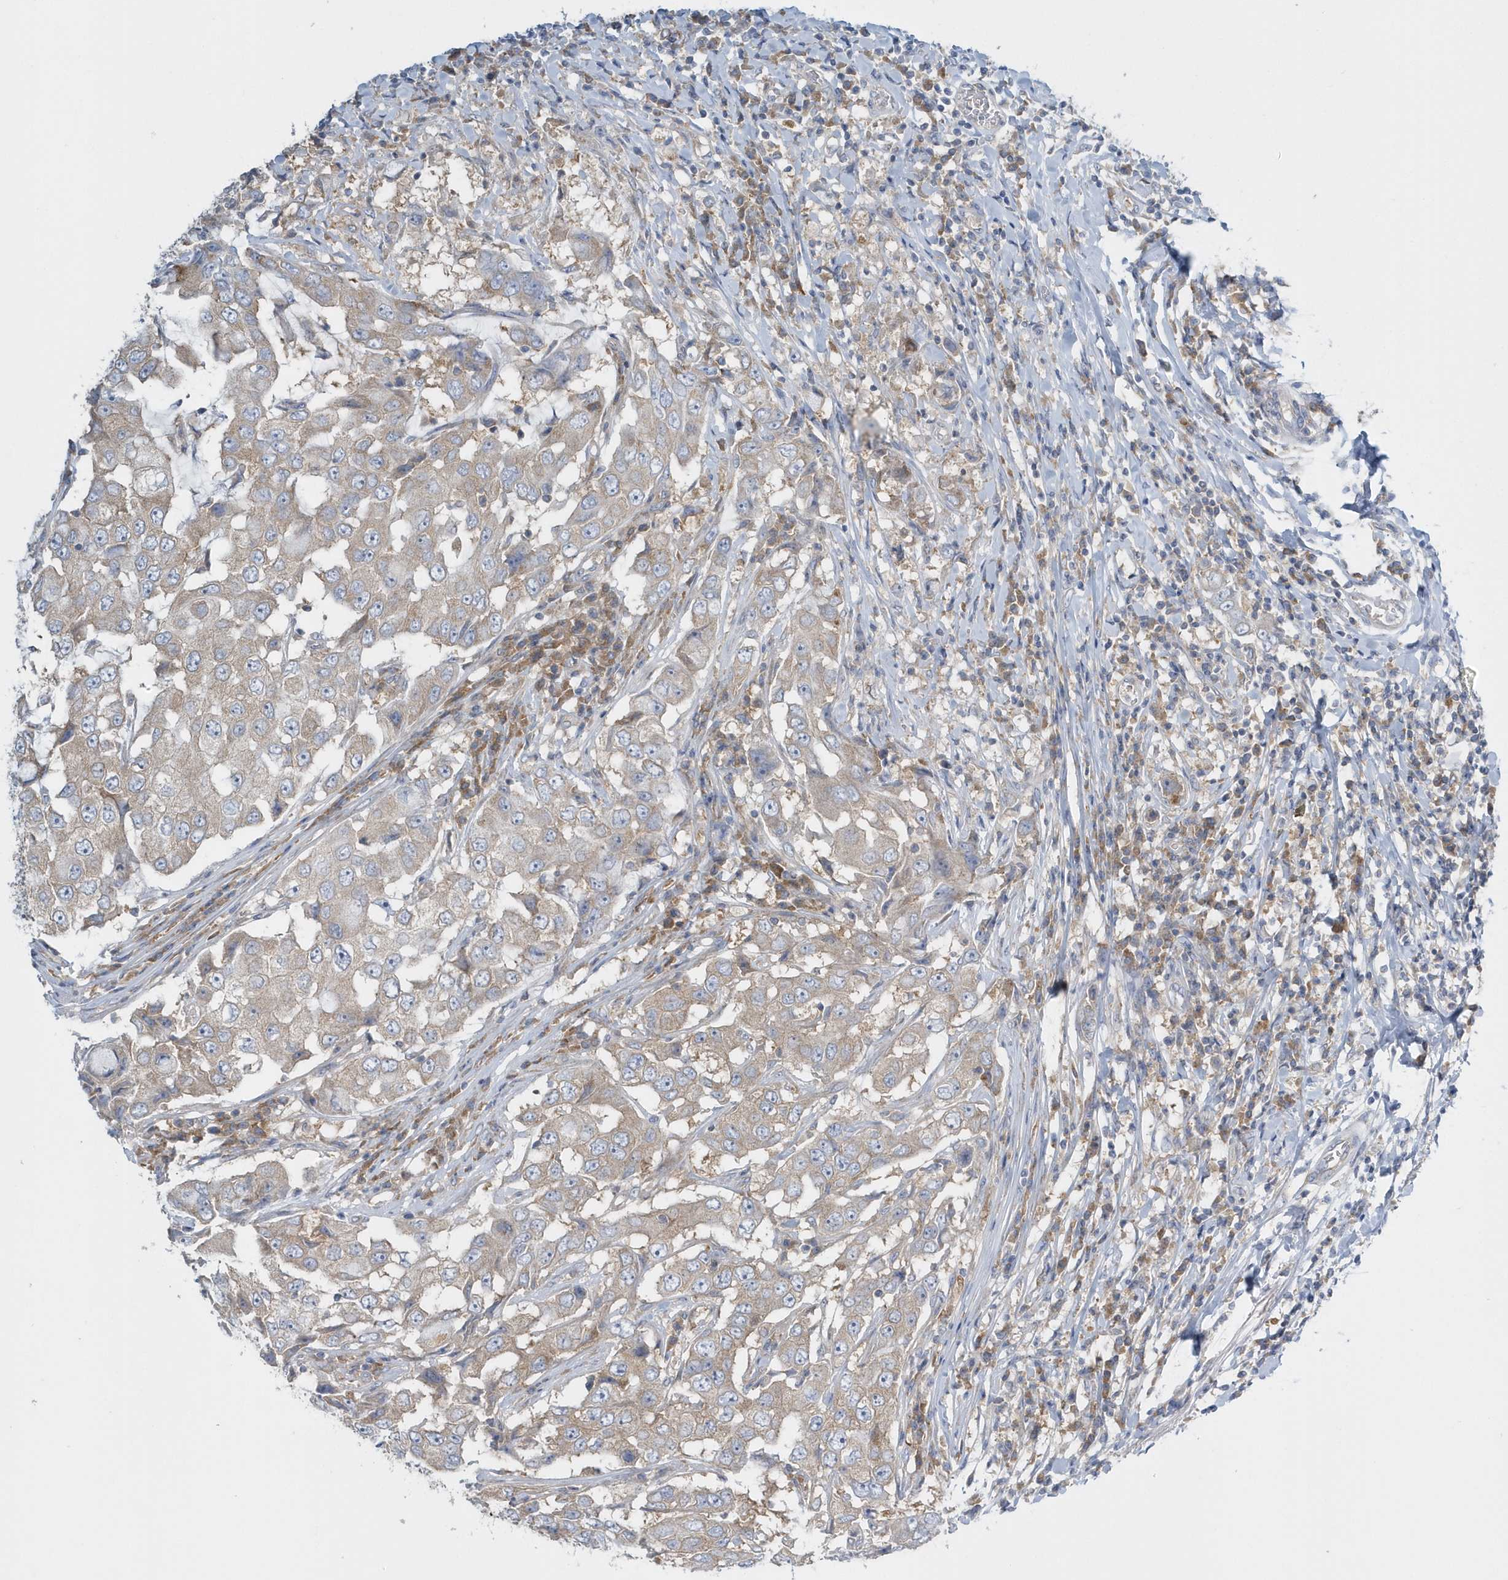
{"staining": {"intensity": "weak", "quantity": "25%-75%", "location": "cytoplasmic/membranous"}, "tissue": "breast cancer", "cell_type": "Tumor cells", "image_type": "cancer", "snomed": [{"axis": "morphology", "description": "Duct carcinoma"}, {"axis": "topography", "description": "Breast"}], "caption": "A brown stain highlights weak cytoplasmic/membranous staining of a protein in breast intraductal carcinoma tumor cells. The protein of interest is stained brown, and the nuclei are stained in blue (DAB IHC with brightfield microscopy, high magnification).", "gene": "EIF3C", "patient": {"sex": "female", "age": 27}}